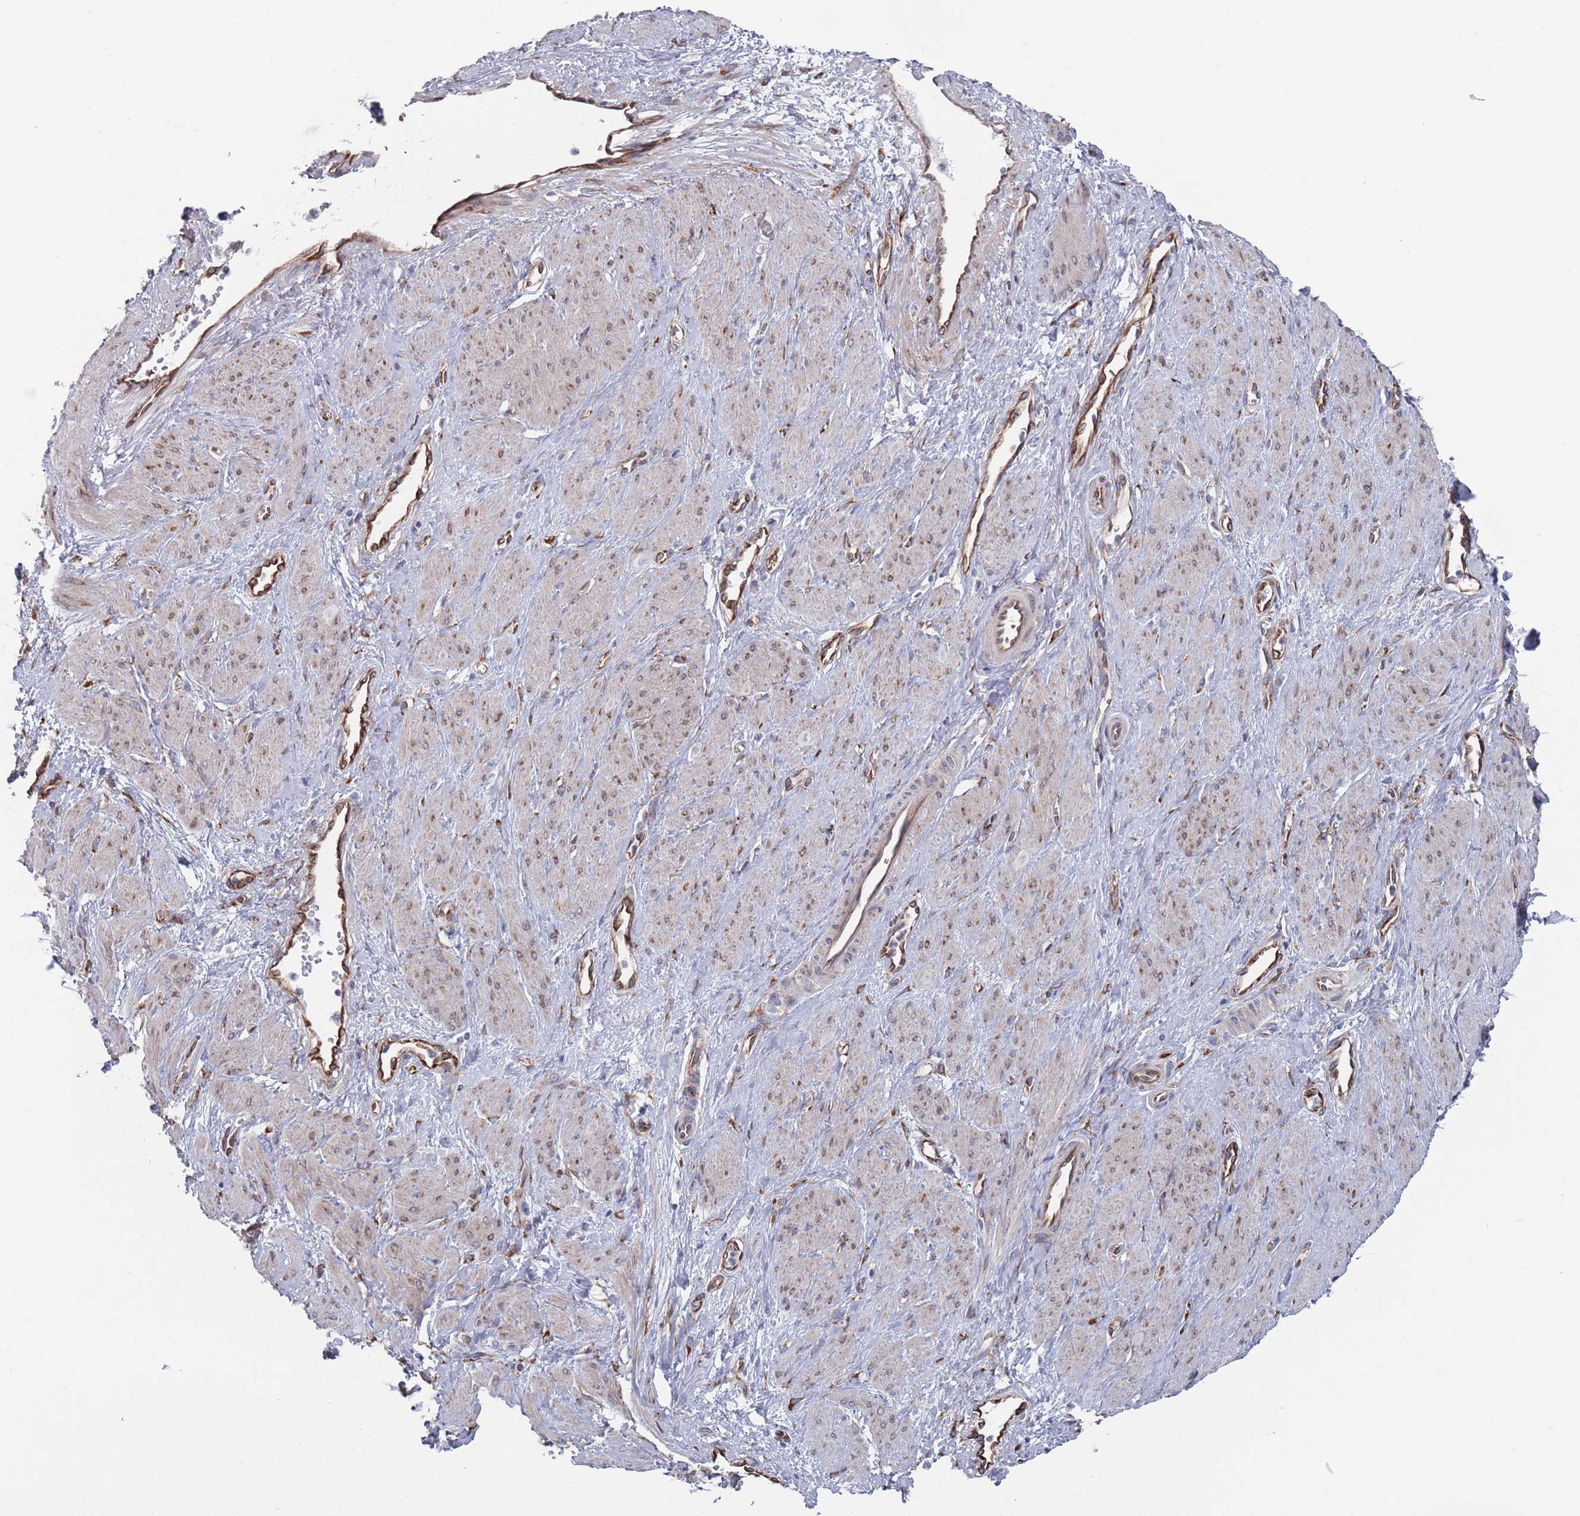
{"staining": {"intensity": "weak", "quantity": "<25%", "location": "cytoplasmic/membranous"}, "tissue": "smooth muscle", "cell_type": "Smooth muscle cells", "image_type": "normal", "snomed": [{"axis": "morphology", "description": "Normal tissue, NOS"}, {"axis": "topography", "description": "Smooth muscle"}, {"axis": "topography", "description": "Uterus"}], "caption": "Smooth muscle stained for a protein using immunohistochemistry exhibits no staining smooth muscle cells.", "gene": "CCDC106", "patient": {"sex": "female", "age": 39}}